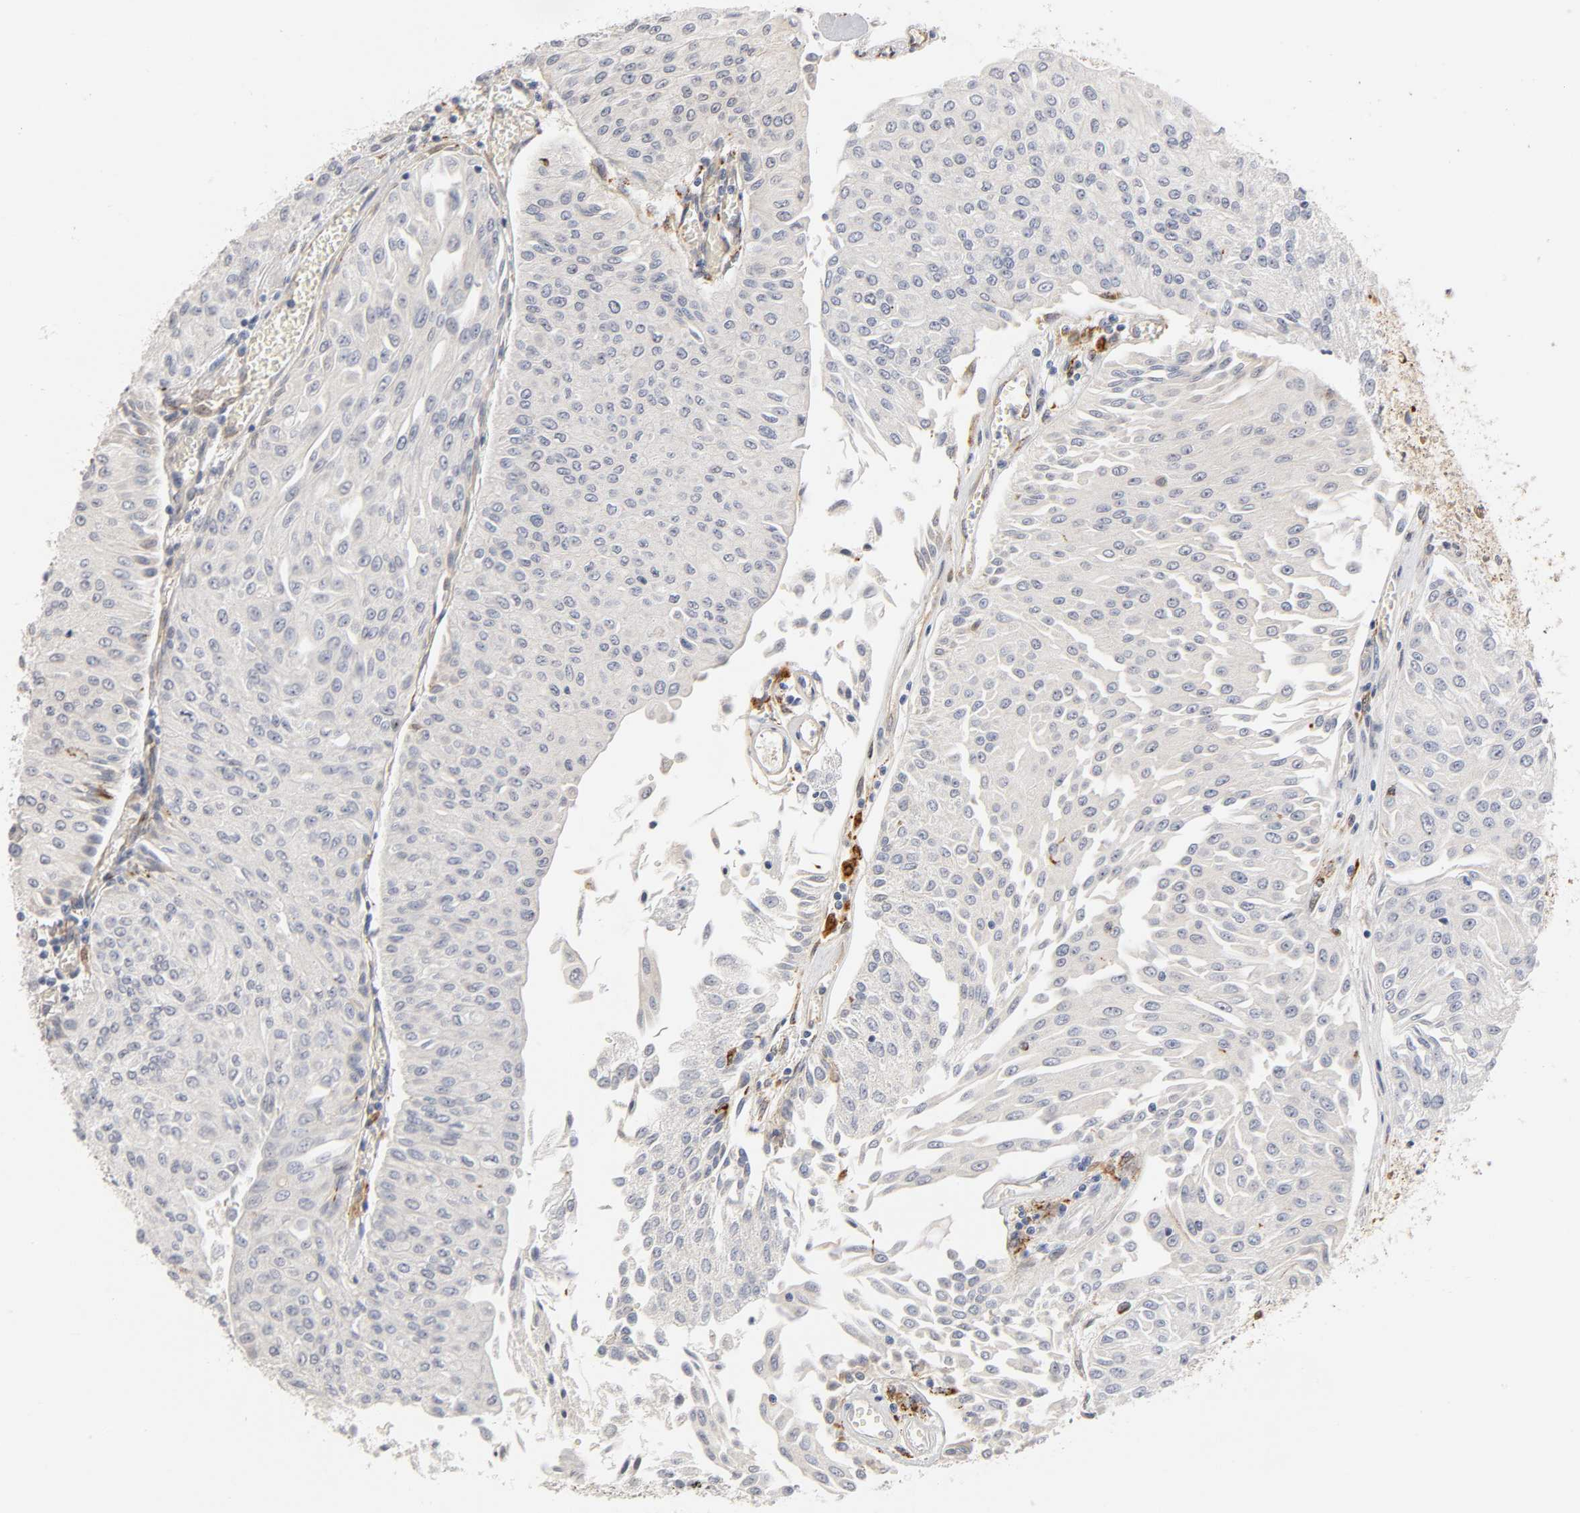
{"staining": {"intensity": "negative", "quantity": "none", "location": "none"}, "tissue": "urothelial cancer", "cell_type": "Tumor cells", "image_type": "cancer", "snomed": [{"axis": "morphology", "description": "Urothelial carcinoma, Low grade"}, {"axis": "topography", "description": "Urinary bladder"}], "caption": "Tumor cells show no significant positivity in low-grade urothelial carcinoma.", "gene": "ISG15", "patient": {"sex": "male", "age": 86}}